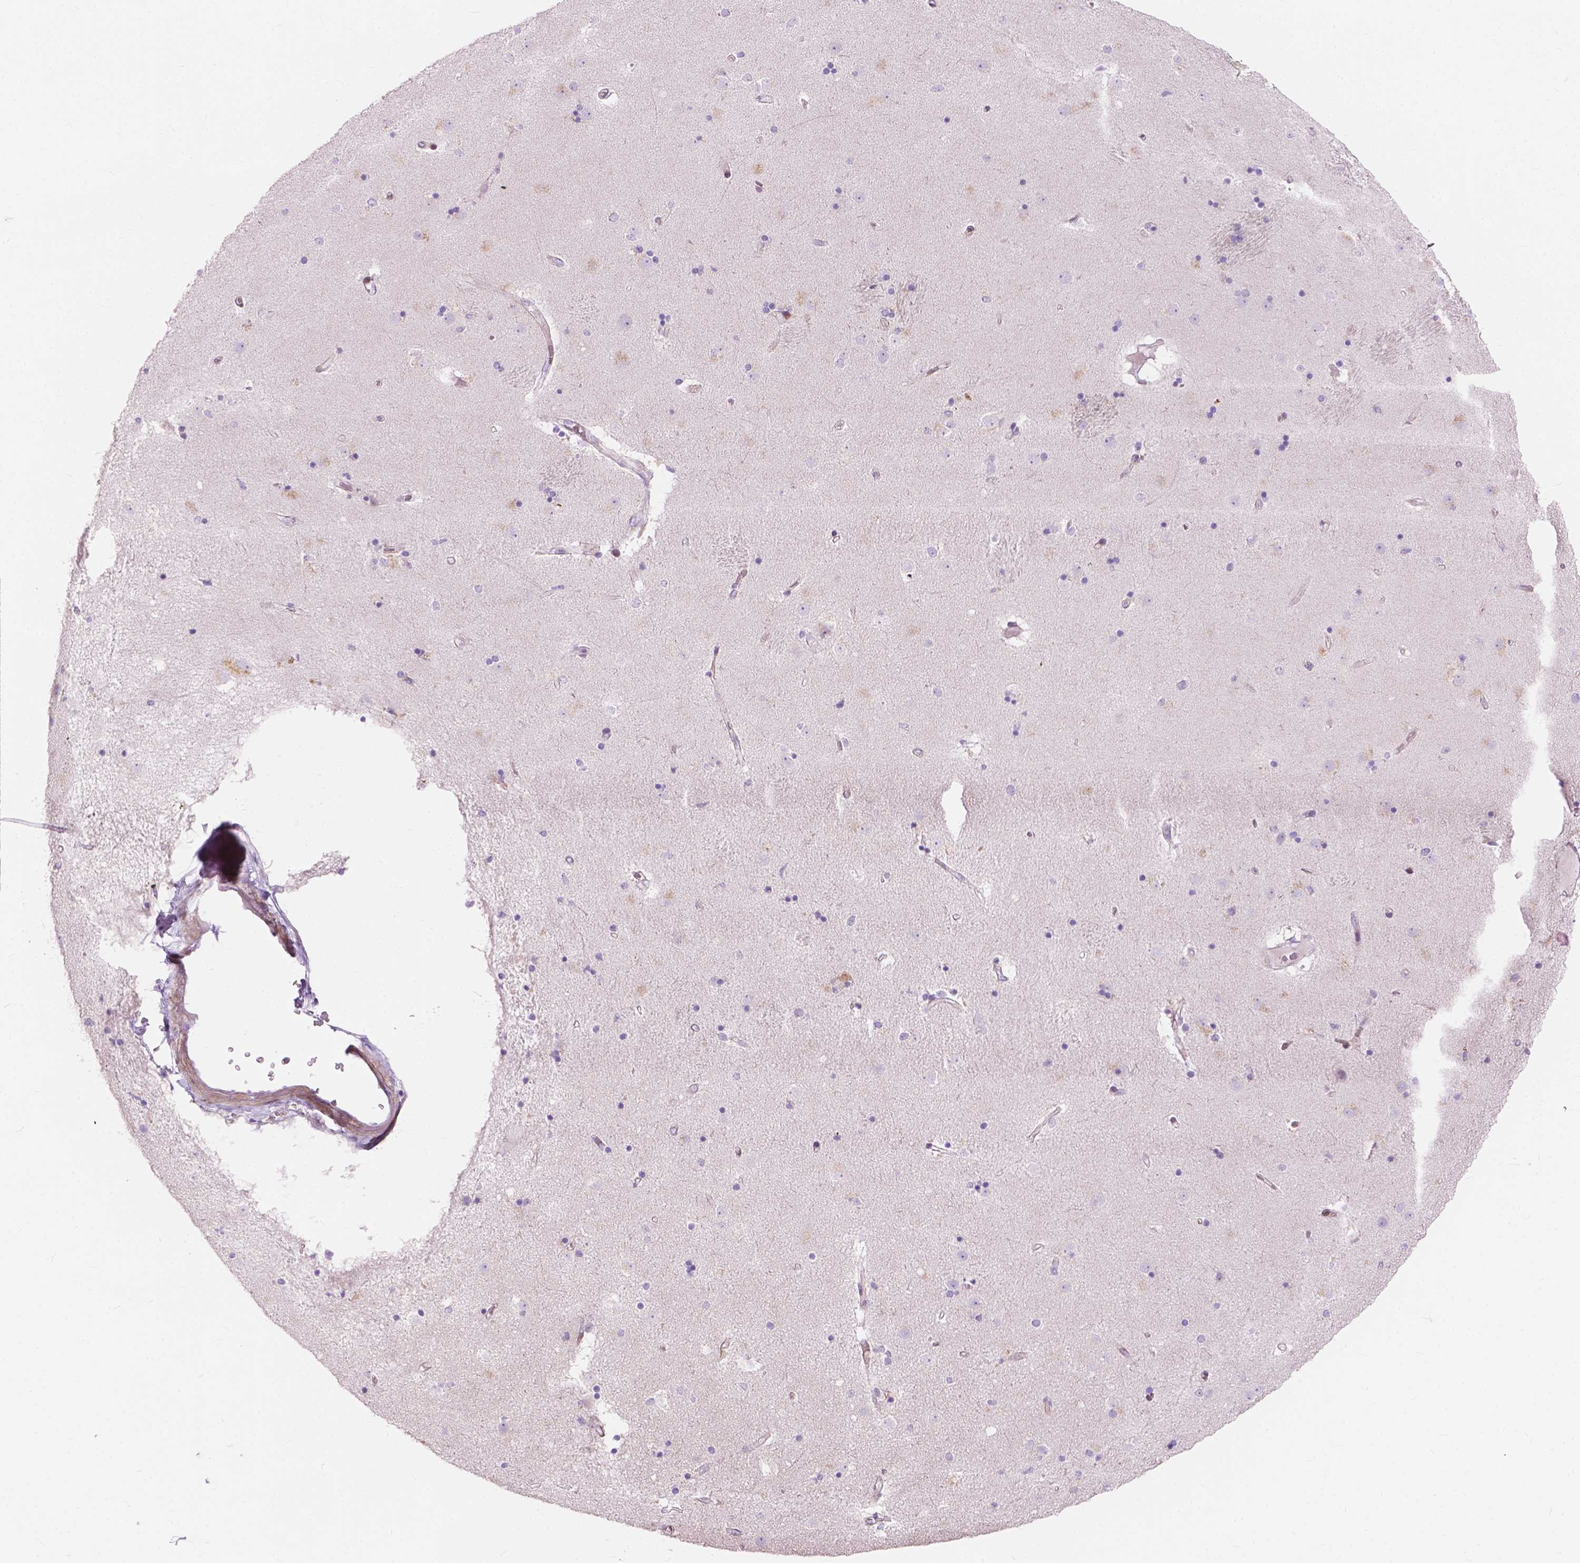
{"staining": {"intensity": "negative", "quantity": "none", "location": "none"}, "tissue": "caudate", "cell_type": "Glial cells", "image_type": "normal", "snomed": [{"axis": "morphology", "description": "Normal tissue, NOS"}, {"axis": "topography", "description": "Lateral ventricle wall"}], "caption": "An IHC image of unremarkable caudate is shown. There is no staining in glial cells of caudate. The staining is performed using DAB brown chromogen with nuclei counter-stained in using hematoxylin.", "gene": "MORN1", "patient": {"sex": "female", "age": 71}}